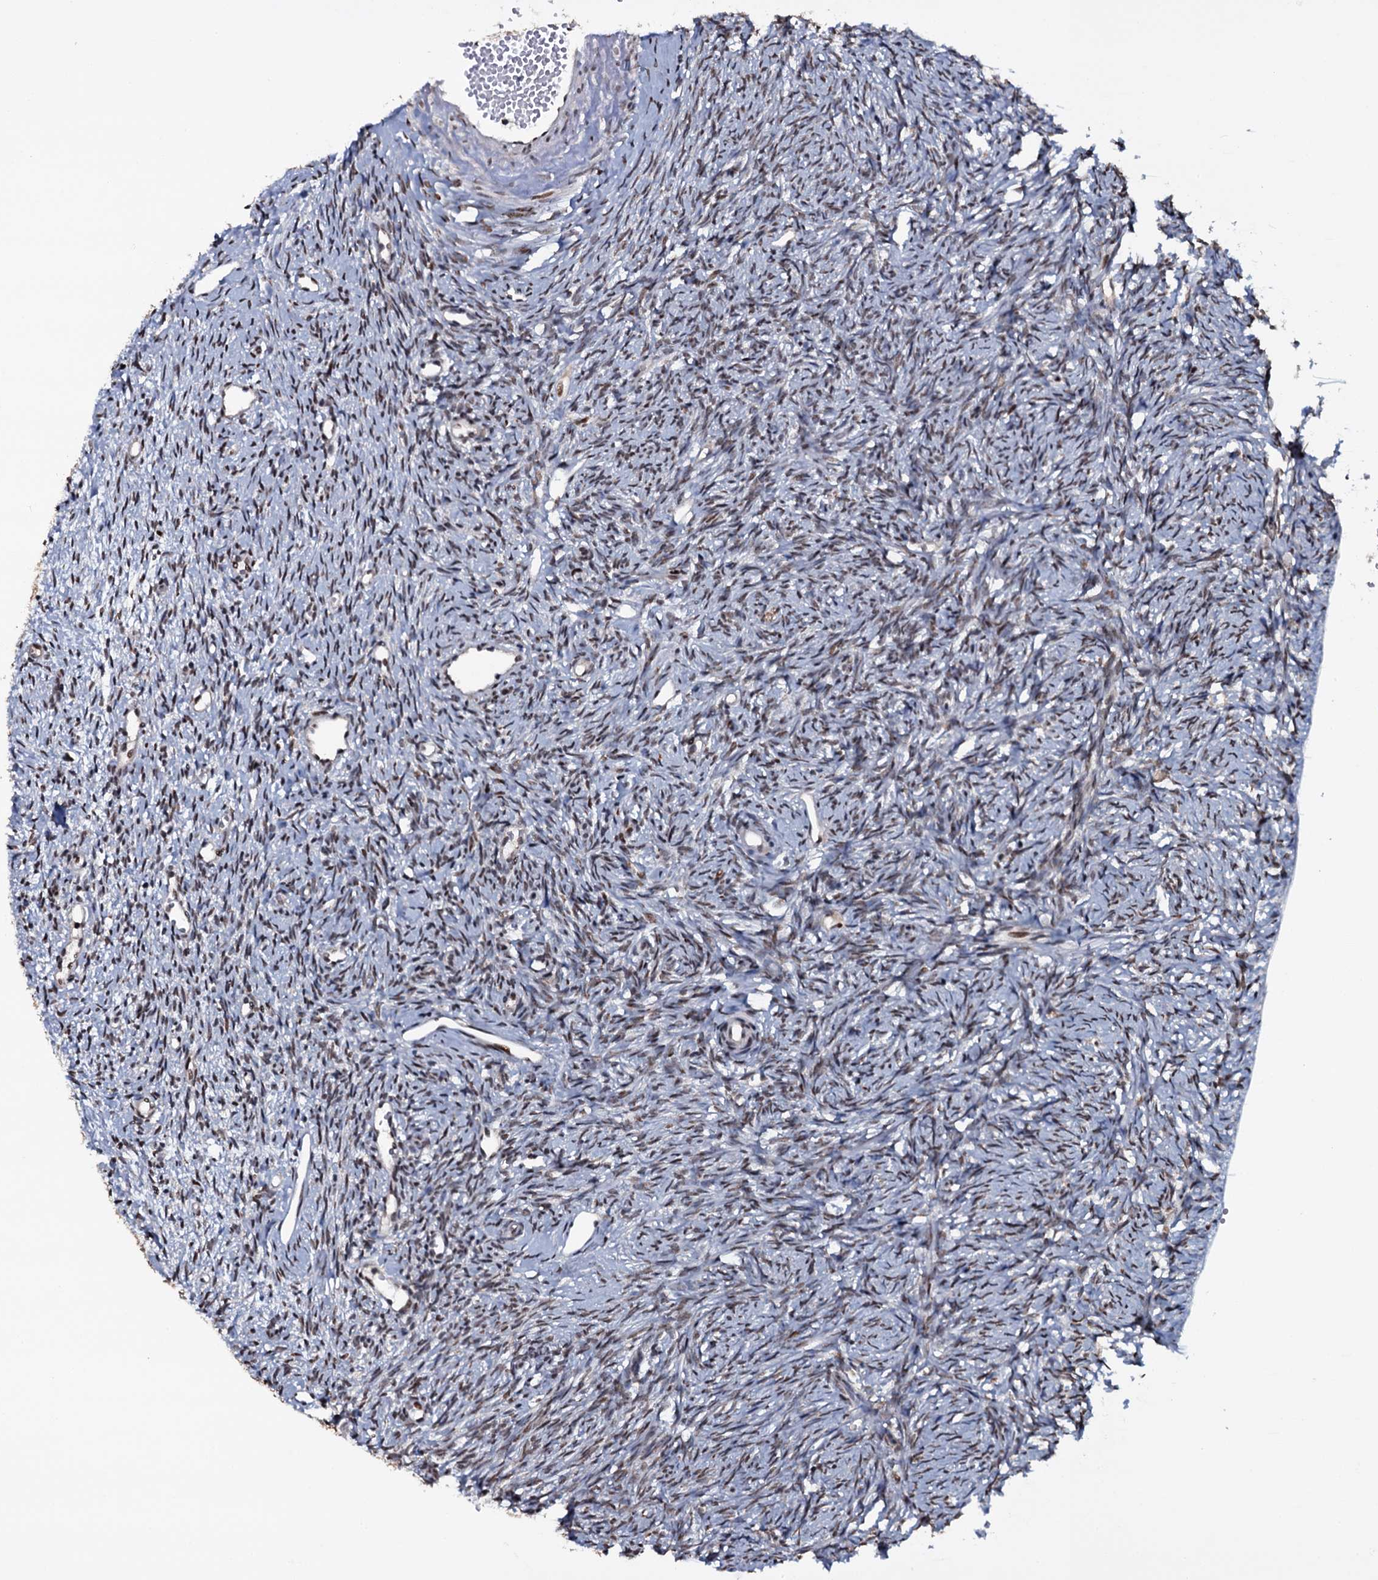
{"staining": {"intensity": "moderate", "quantity": ">75%", "location": "nuclear"}, "tissue": "ovary", "cell_type": "Follicle cells", "image_type": "normal", "snomed": [{"axis": "morphology", "description": "Normal tissue, NOS"}, {"axis": "topography", "description": "Ovary"}], "caption": "This micrograph reveals immunohistochemistry (IHC) staining of benign ovary, with medium moderate nuclear positivity in about >75% of follicle cells.", "gene": "SH2D4B", "patient": {"sex": "female", "age": 51}}